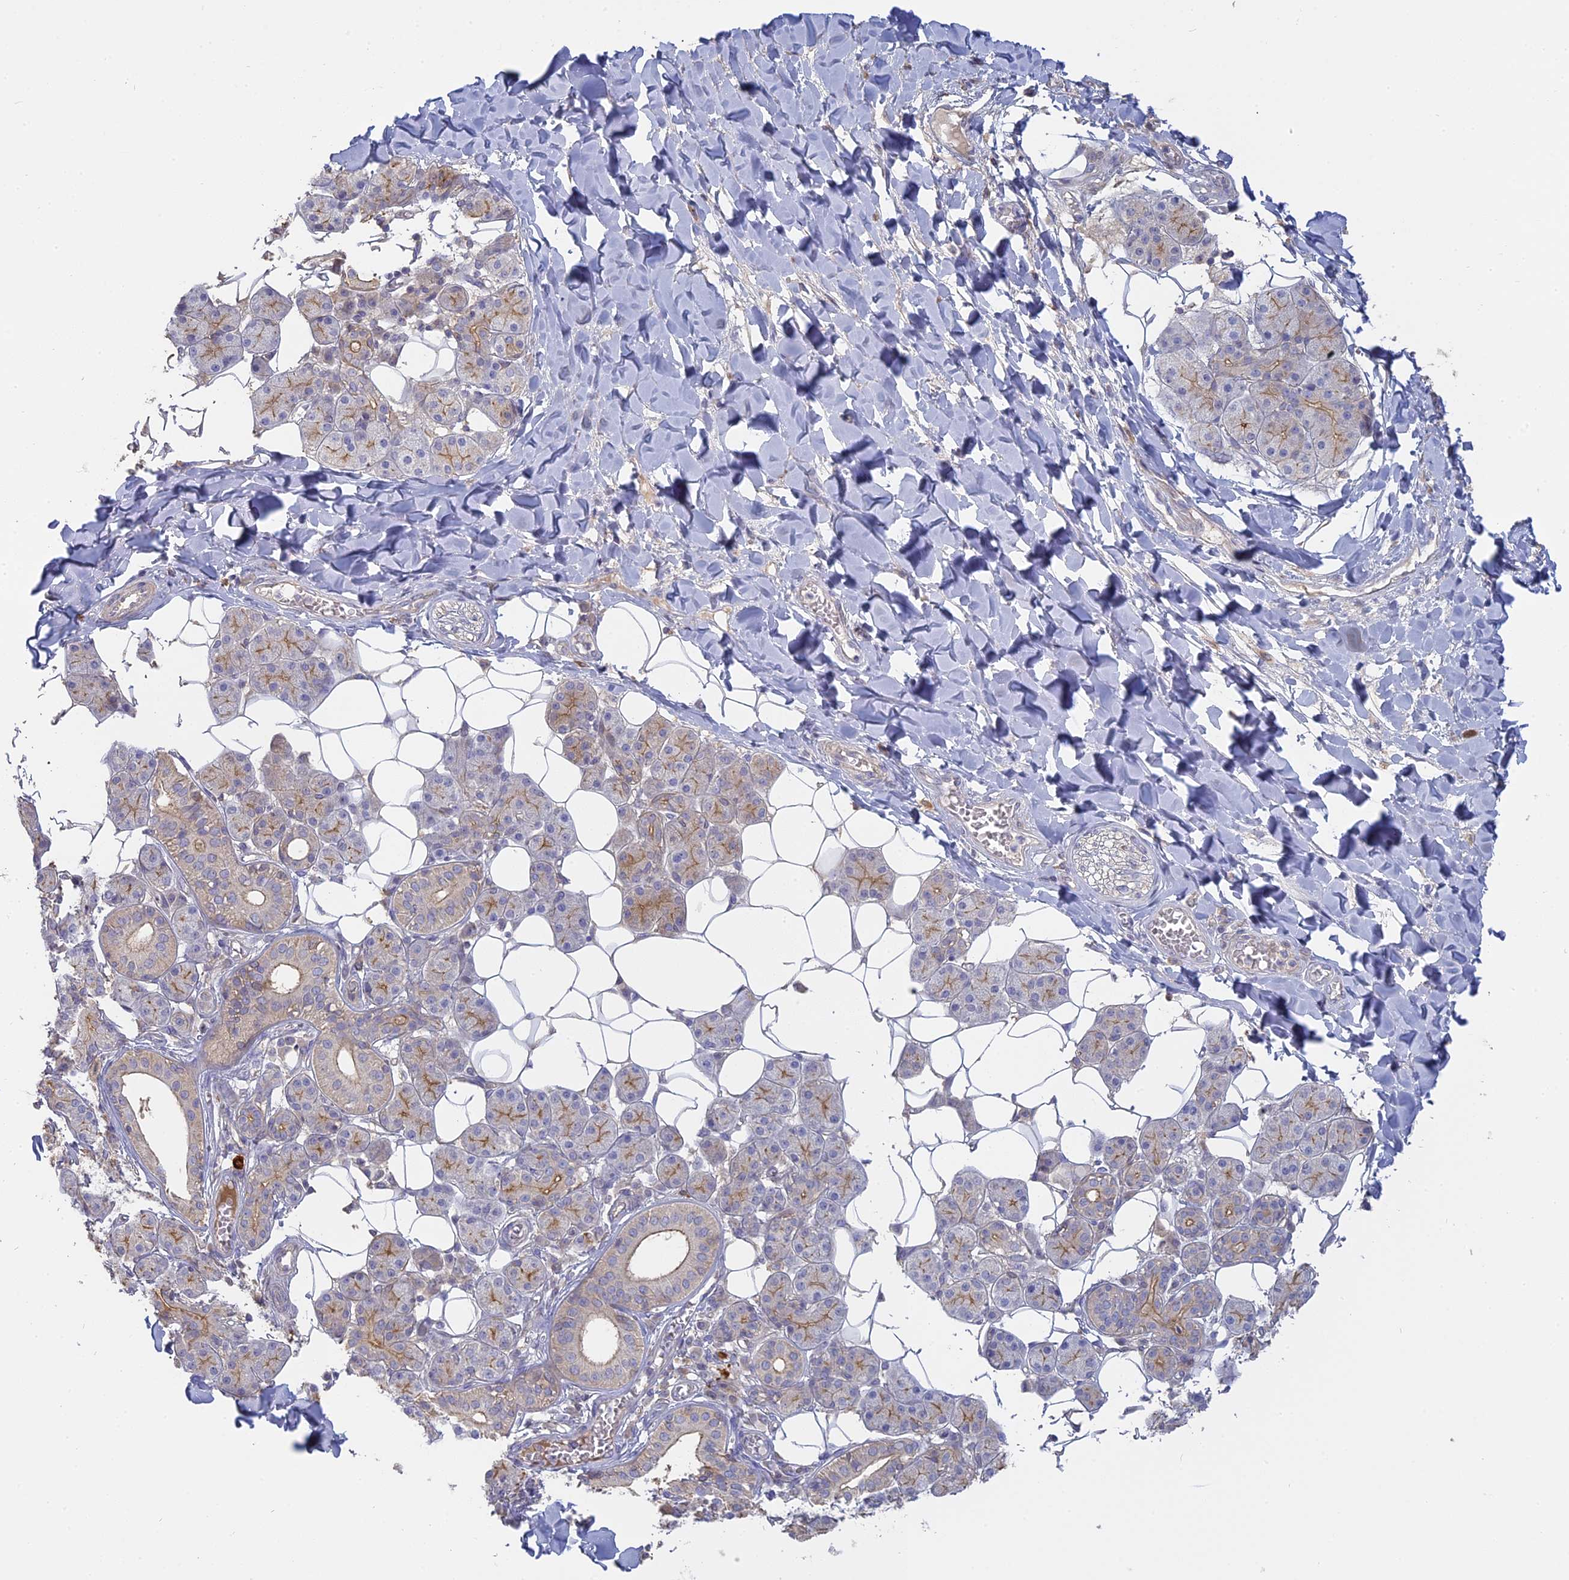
{"staining": {"intensity": "moderate", "quantity": "<25%", "location": "cytoplasmic/membranous"}, "tissue": "salivary gland", "cell_type": "Glandular cells", "image_type": "normal", "snomed": [{"axis": "morphology", "description": "Normal tissue, NOS"}, {"axis": "topography", "description": "Salivary gland"}], "caption": "High-magnification brightfield microscopy of benign salivary gland stained with DAB (3,3'-diaminobenzidine) (brown) and counterstained with hematoxylin (blue). glandular cells exhibit moderate cytoplasmic/membranous staining is present in about<25% of cells.", "gene": "SFT2D2", "patient": {"sex": "female", "age": 33}}